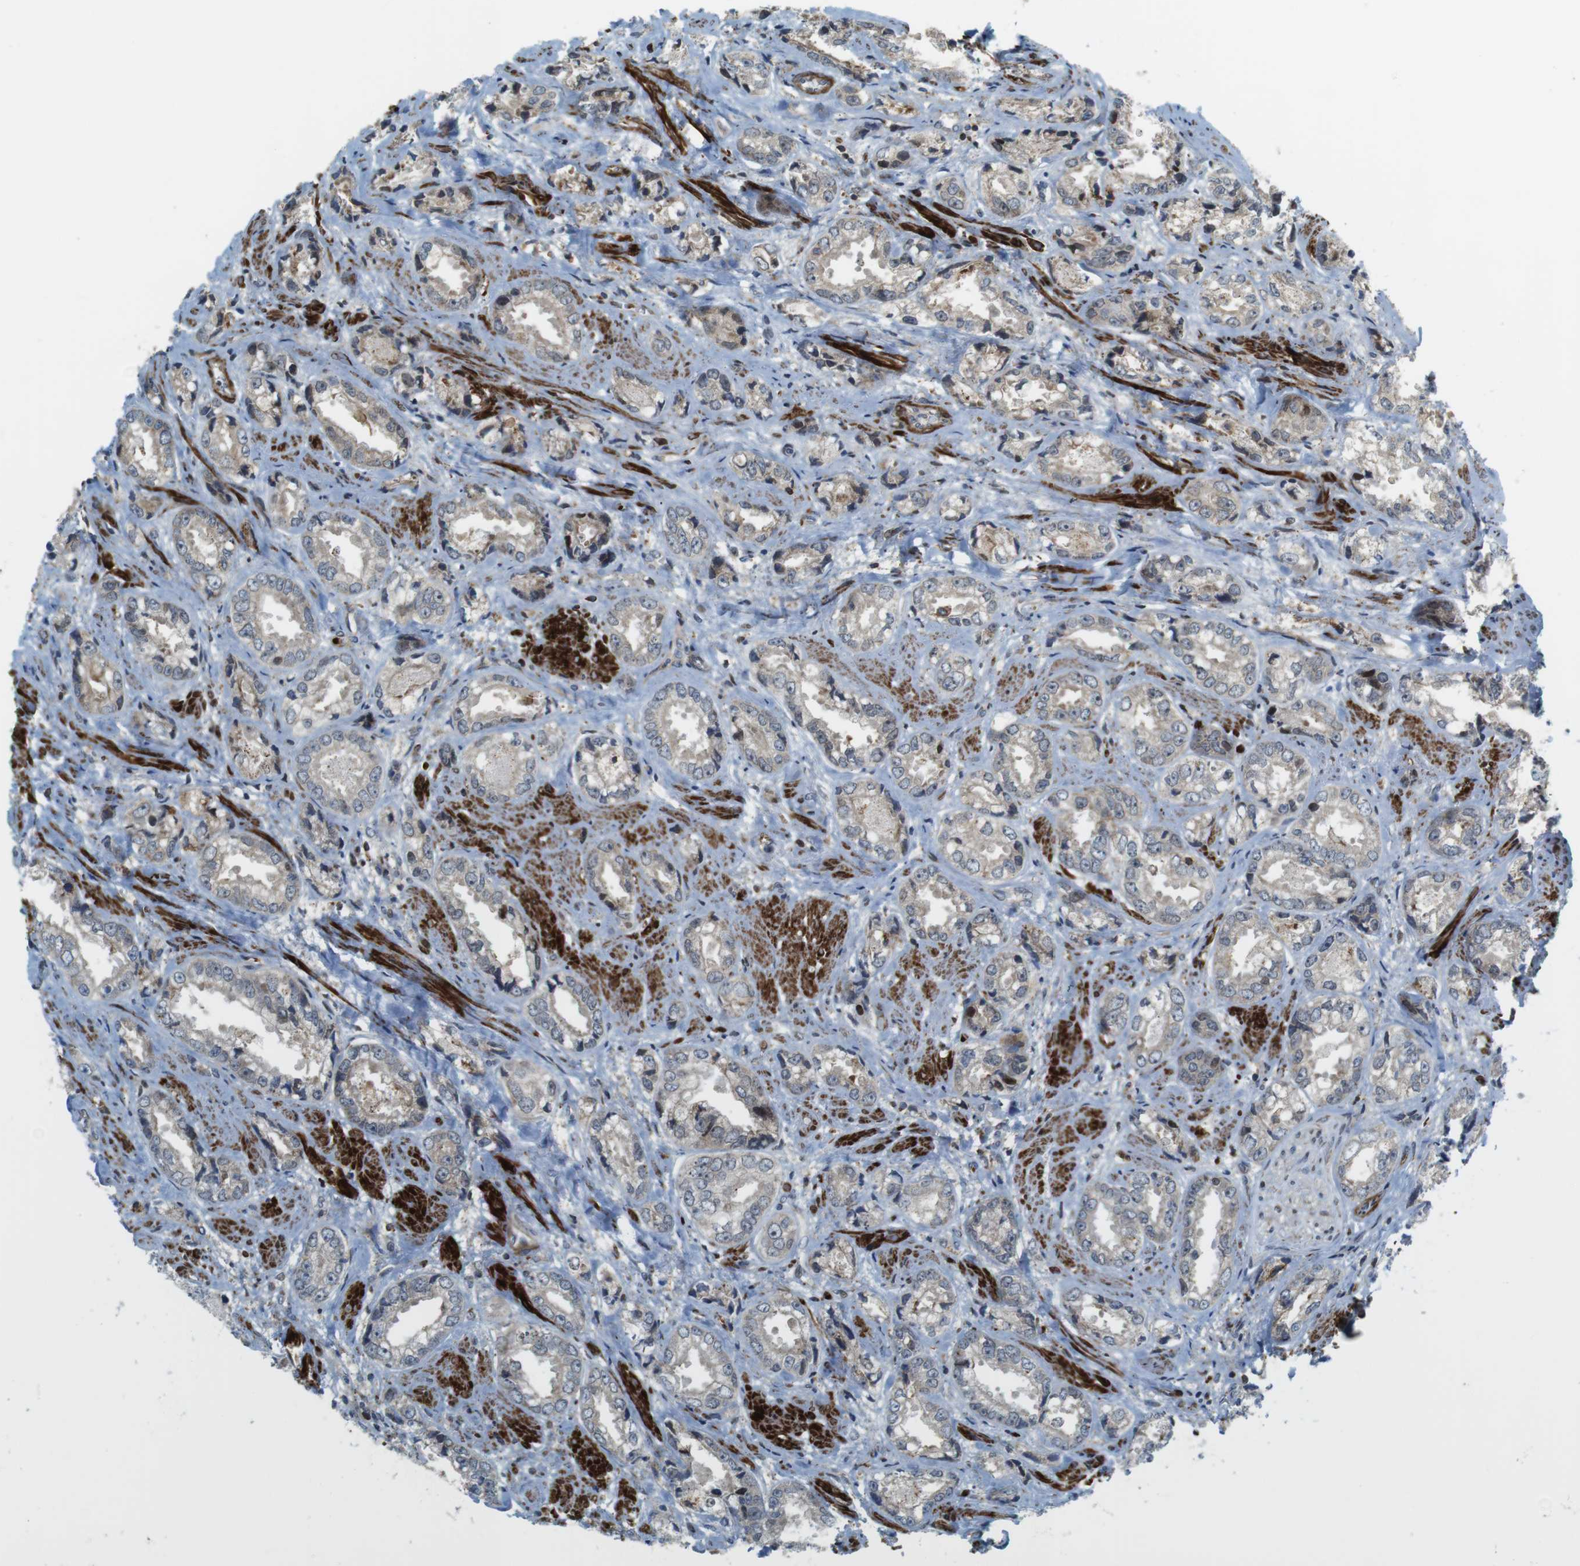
{"staining": {"intensity": "negative", "quantity": "none", "location": "none"}, "tissue": "prostate cancer", "cell_type": "Tumor cells", "image_type": "cancer", "snomed": [{"axis": "morphology", "description": "Adenocarcinoma, High grade"}, {"axis": "topography", "description": "Prostate"}], "caption": "A high-resolution histopathology image shows immunohistochemistry (IHC) staining of prostate adenocarcinoma (high-grade), which demonstrates no significant staining in tumor cells.", "gene": "CUL7", "patient": {"sex": "male", "age": 61}}